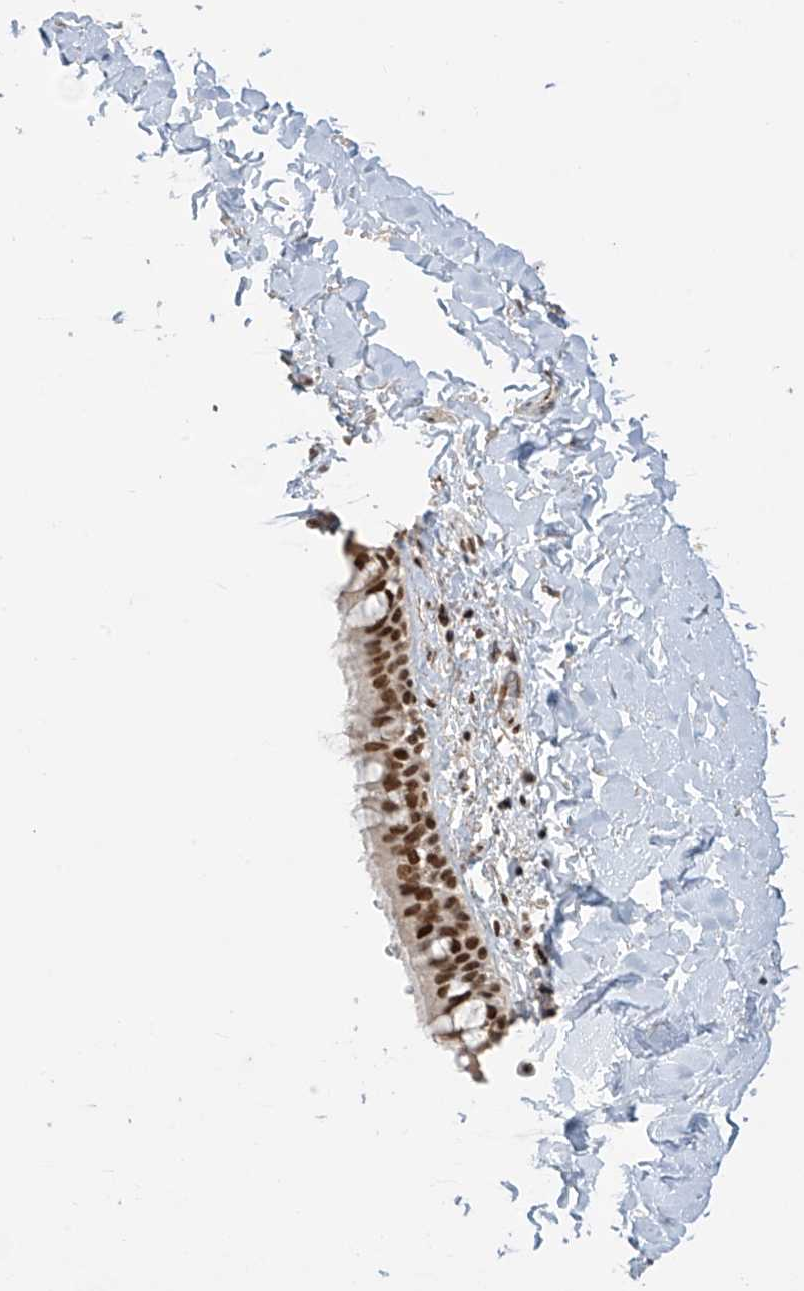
{"staining": {"intensity": "strong", "quantity": ">75%", "location": "nuclear"}, "tissue": "bronchus", "cell_type": "Respiratory epithelial cells", "image_type": "normal", "snomed": [{"axis": "morphology", "description": "Normal tissue, NOS"}, {"axis": "topography", "description": "Cartilage tissue"}, {"axis": "topography", "description": "Bronchus"}], "caption": "Protein staining shows strong nuclear staining in approximately >75% of respiratory epithelial cells in benign bronchus.", "gene": "MS4A6A", "patient": {"sex": "female", "age": 36}}